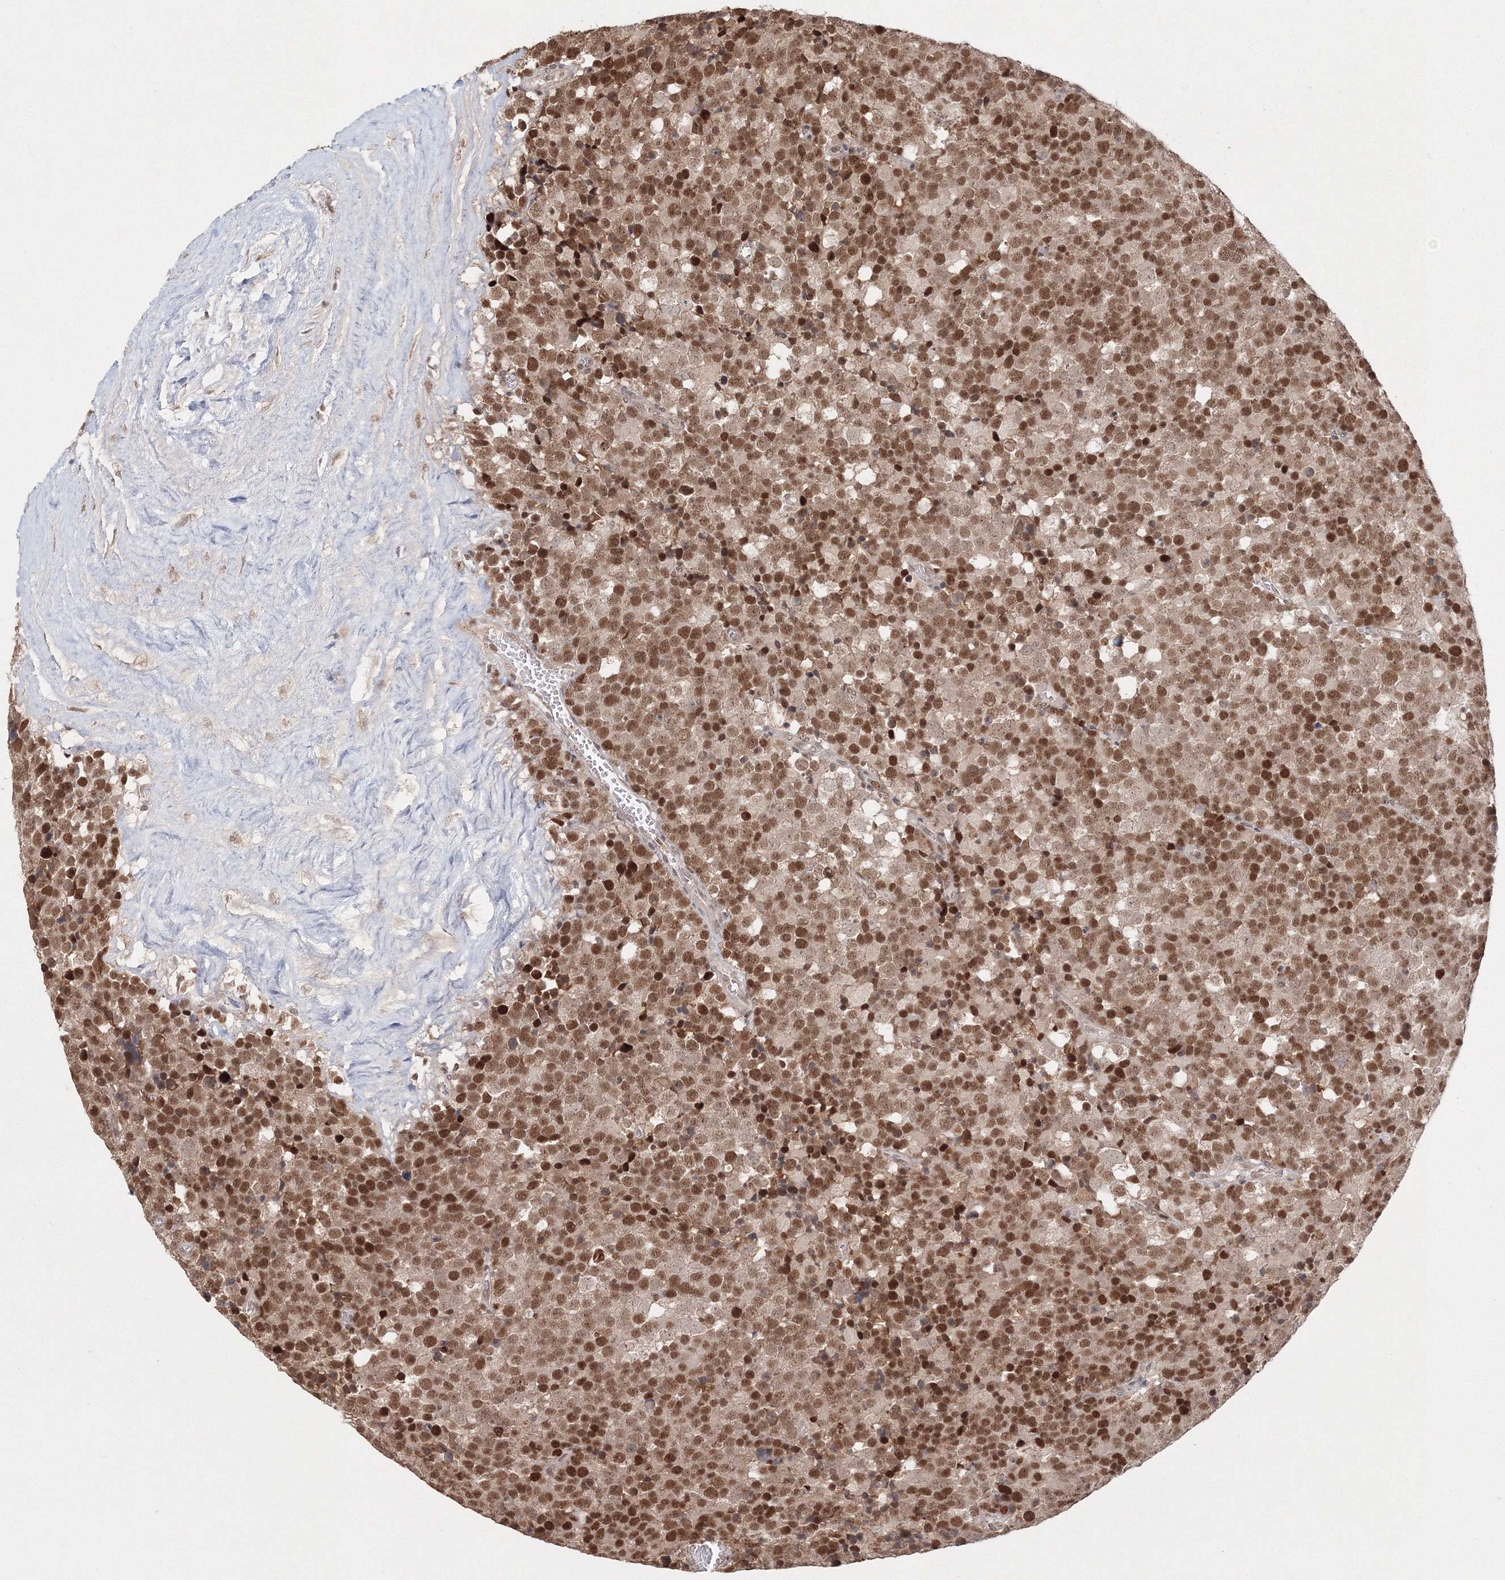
{"staining": {"intensity": "moderate", "quantity": ">75%", "location": "nuclear"}, "tissue": "testis cancer", "cell_type": "Tumor cells", "image_type": "cancer", "snomed": [{"axis": "morphology", "description": "Seminoma, NOS"}, {"axis": "topography", "description": "Testis"}], "caption": "Brown immunohistochemical staining in human seminoma (testis) reveals moderate nuclear staining in about >75% of tumor cells.", "gene": "IWS1", "patient": {"sex": "male", "age": 71}}